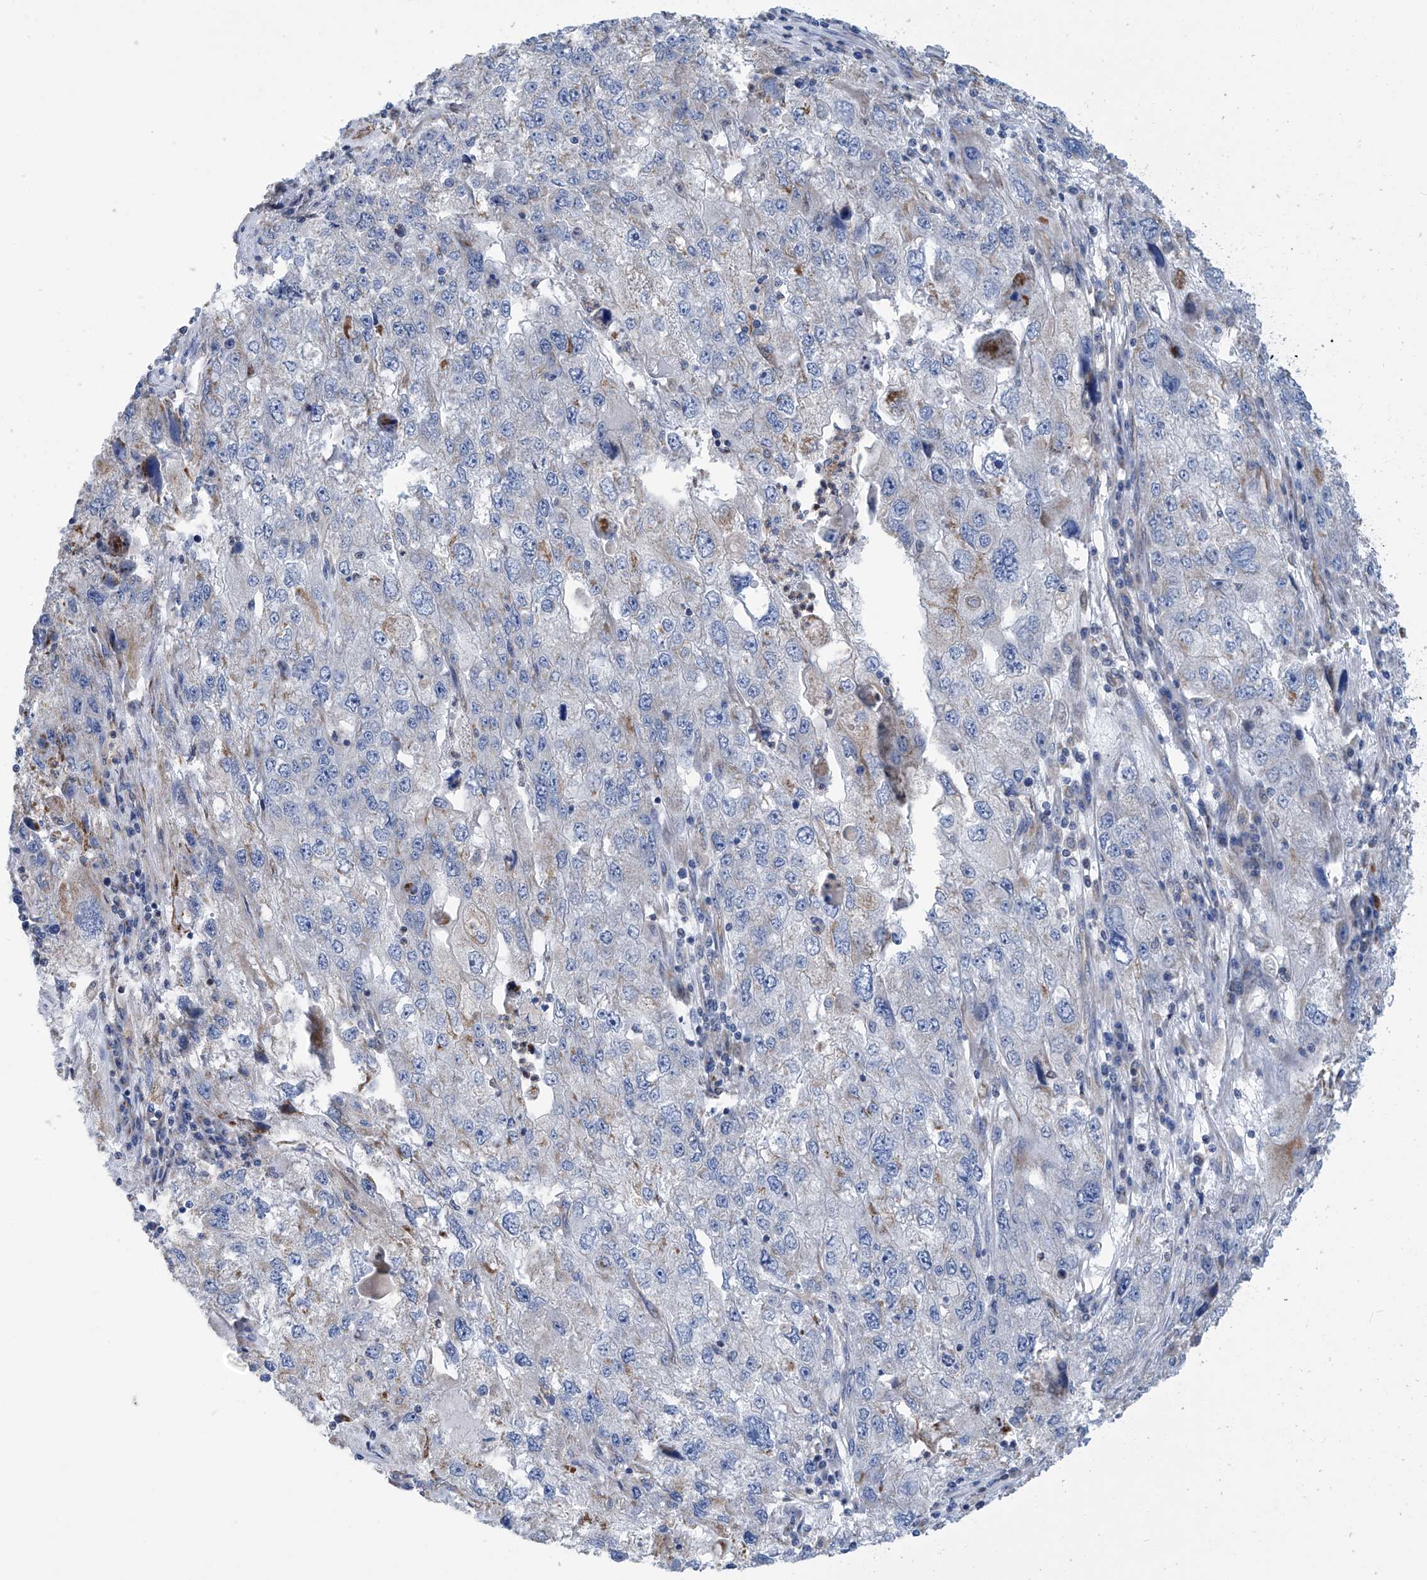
{"staining": {"intensity": "negative", "quantity": "none", "location": "none"}, "tissue": "endometrial cancer", "cell_type": "Tumor cells", "image_type": "cancer", "snomed": [{"axis": "morphology", "description": "Adenocarcinoma, NOS"}, {"axis": "topography", "description": "Endometrium"}], "caption": "Endometrial cancer (adenocarcinoma) was stained to show a protein in brown. There is no significant staining in tumor cells.", "gene": "EIF5B", "patient": {"sex": "female", "age": 49}}